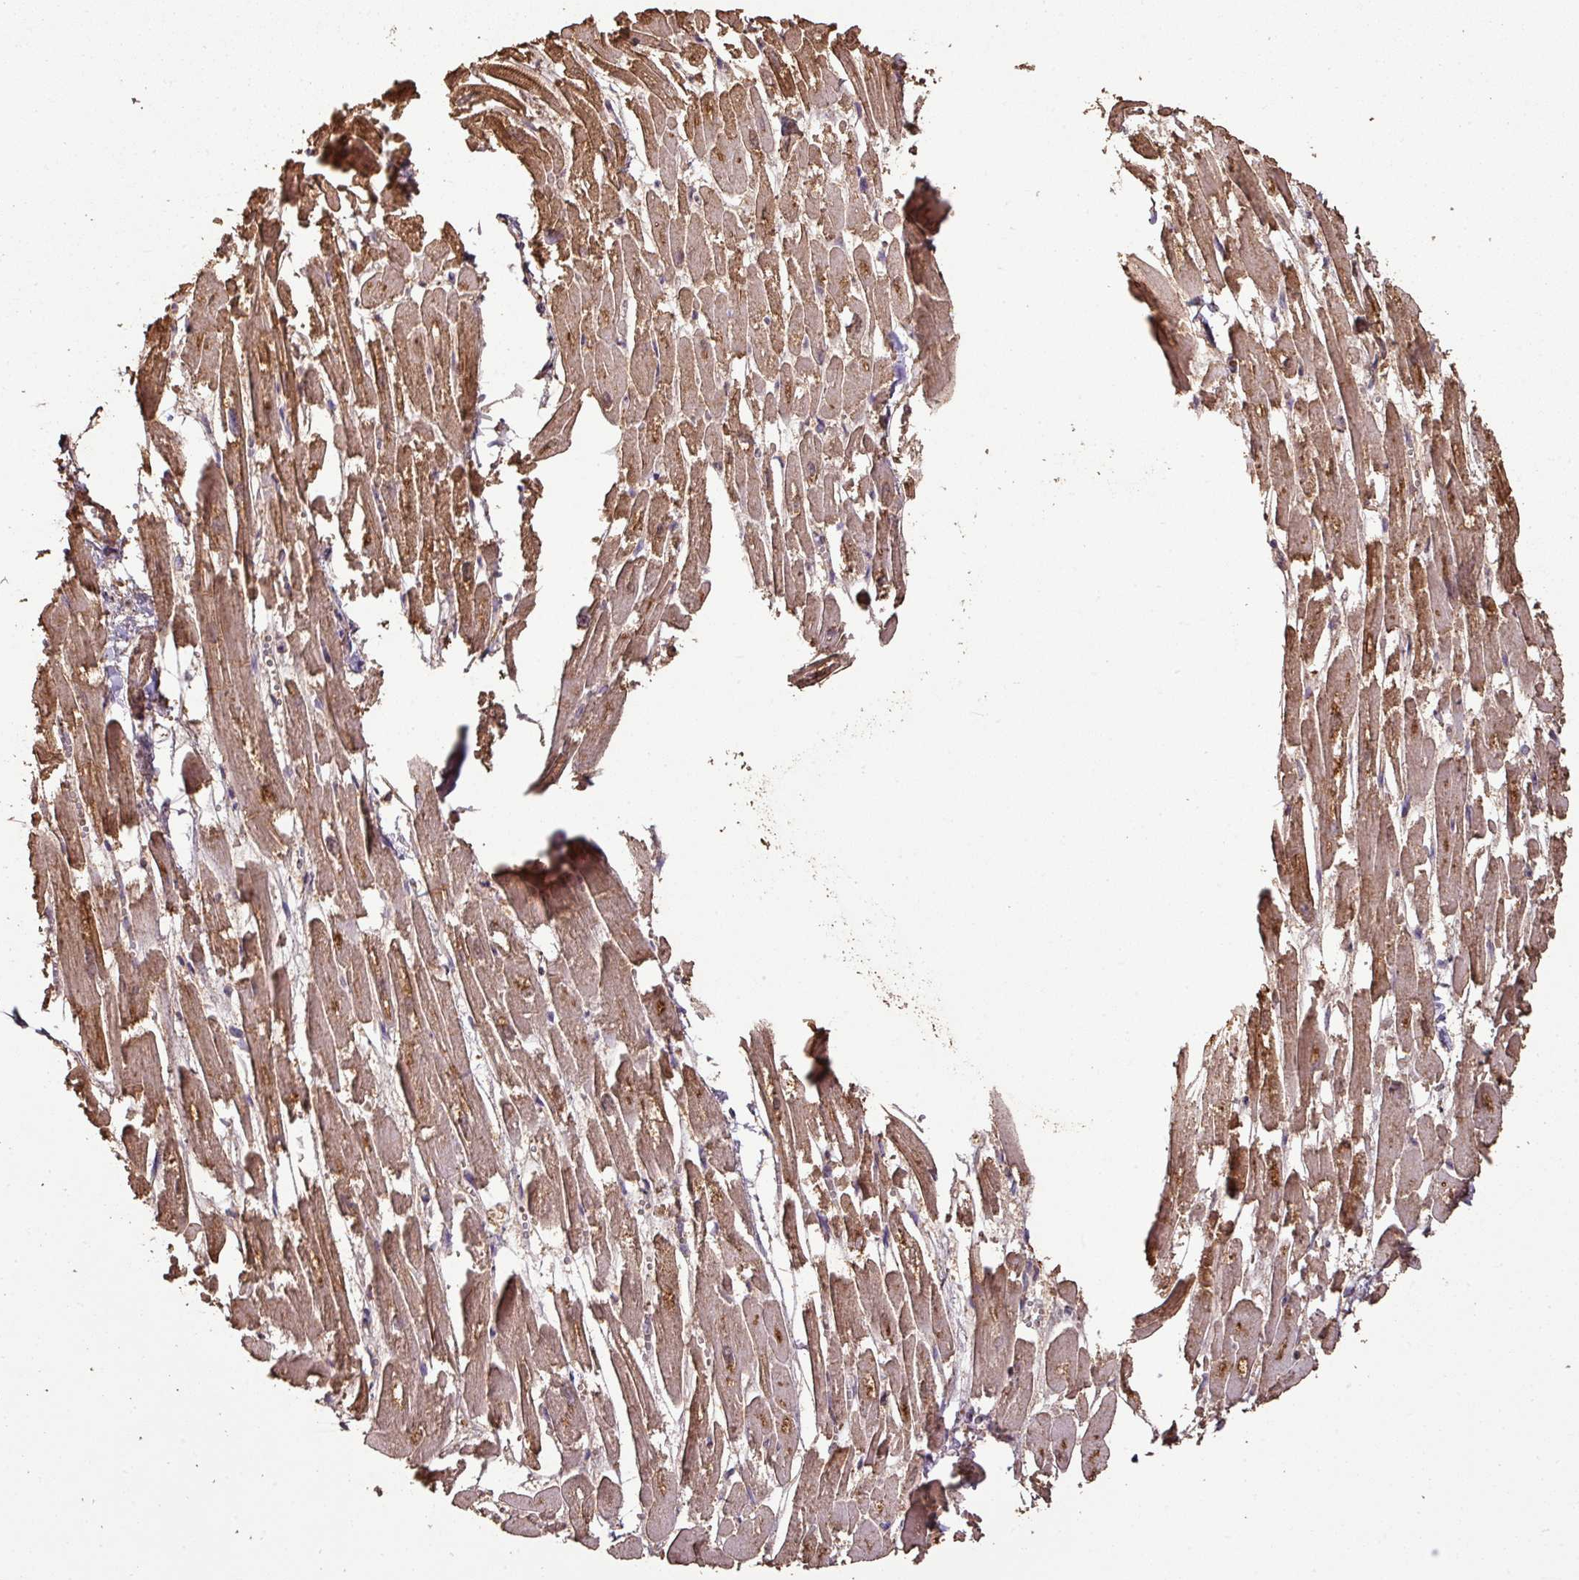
{"staining": {"intensity": "moderate", "quantity": ">75%", "location": "cytoplasmic/membranous"}, "tissue": "heart muscle", "cell_type": "Cardiomyocytes", "image_type": "normal", "snomed": [{"axis": "morphology", "description": "Normal tissue, NOS"}, {"axis": "topography", "description": "Heart"}], "caption": "Cardiomyocytes demonstrate medium levels of moderate cytoplasmic/membranous positivity in about >75% of cells in unremarkable heart muscle. The staining is performed using DAB brown chromogen to label protein expression. The nuclei are counter-stained blue using hematoxylin.", "gene": "ATAT1", "patient": {"sex": "male", "age": 54}}